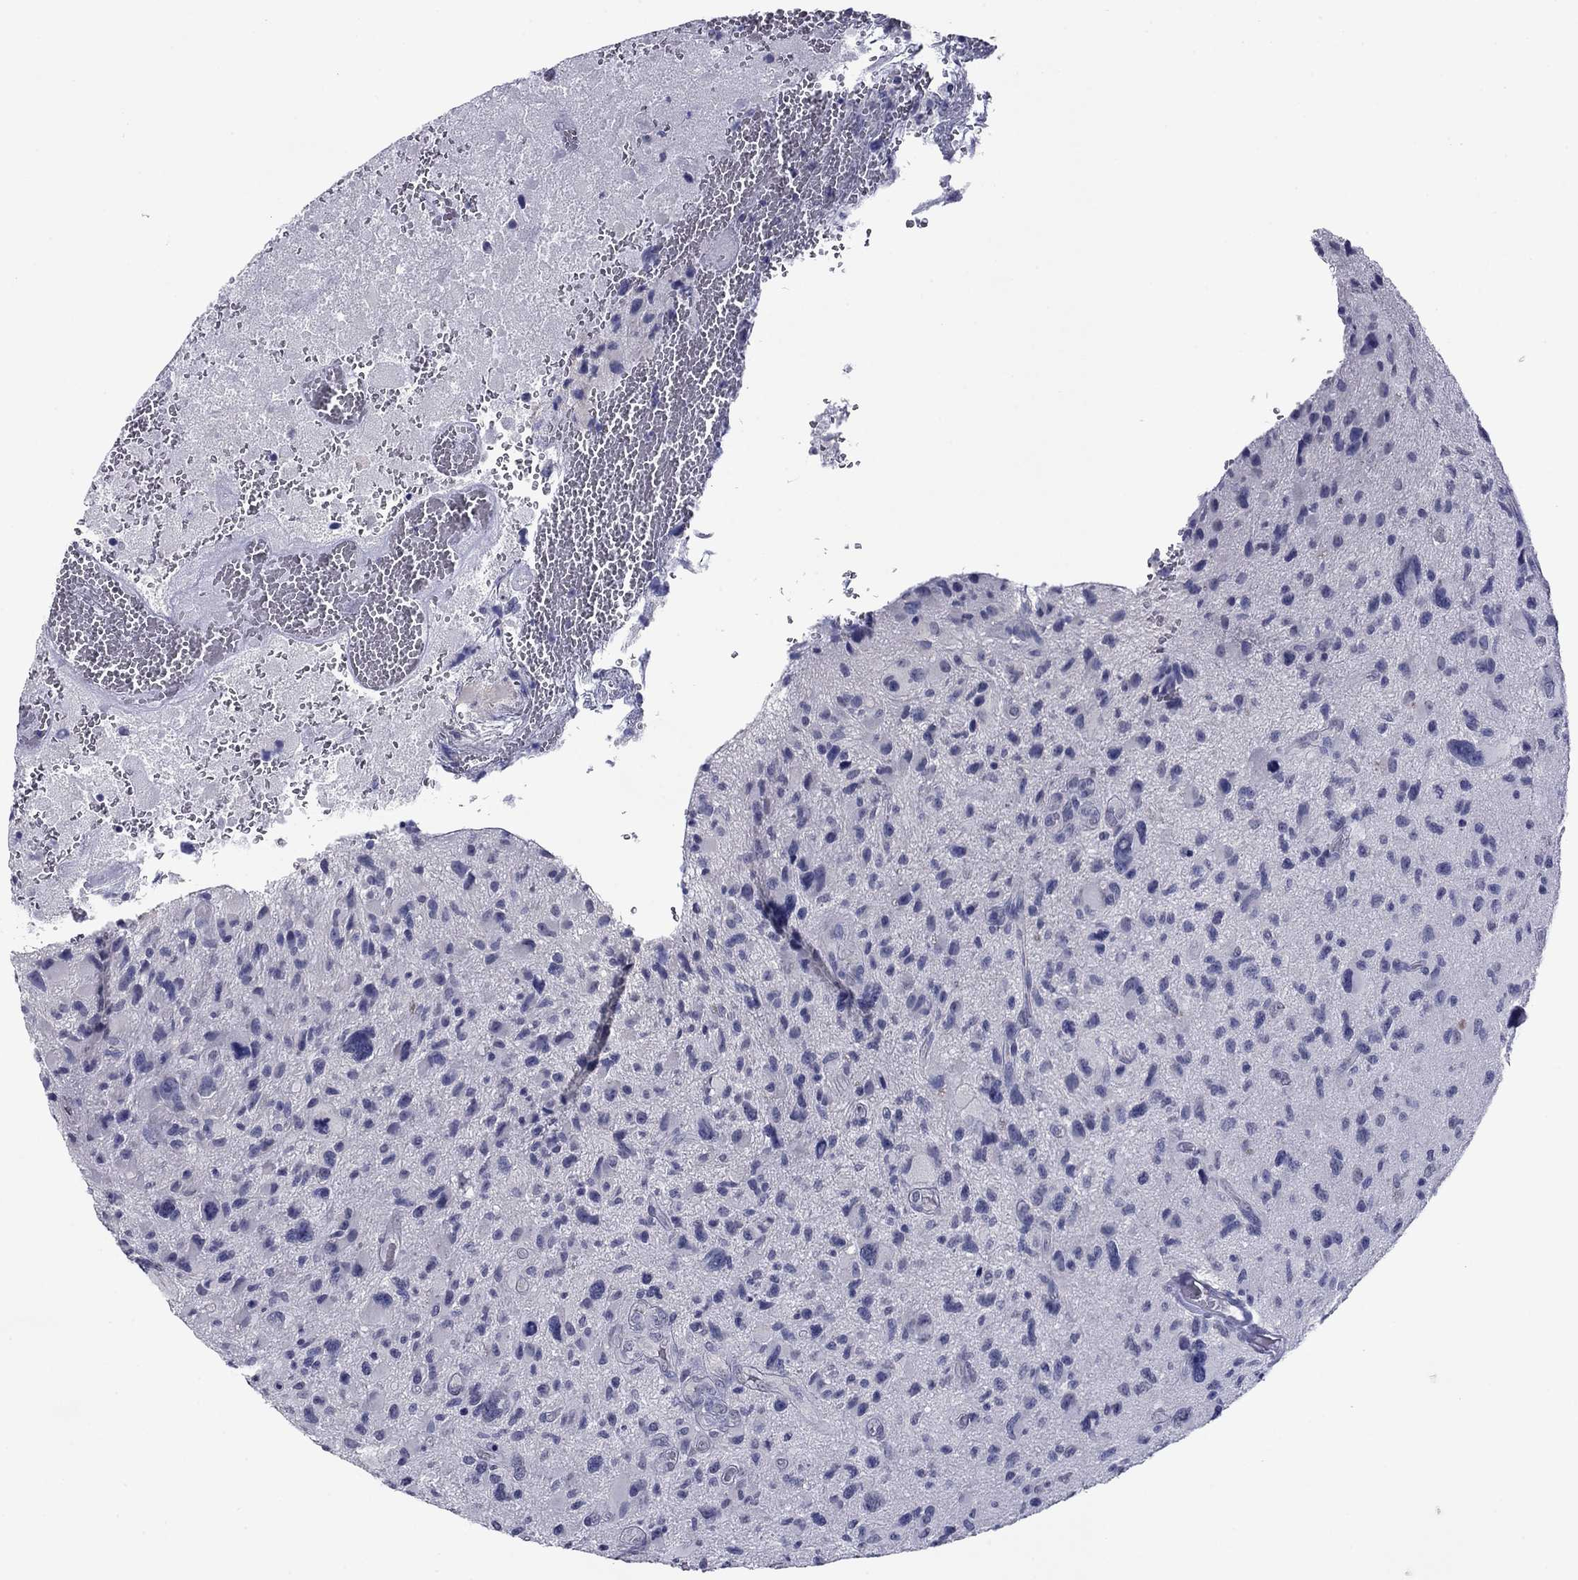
{"staining": {"intensity": "negative", "quantity": "none", "location": "none"}, "tissue": "glioma", "cell_type": "Tumor cells", "image_type": "cancer", "snomed": [{"axis": "morphology", "description": "Glioma, malignant, NOS"}, {"axis": "morphology", "description": "Glioma, malignant, High grade"}, {"axis": "topography", "description": "Brain"}], "caption": "Tumor cells are negative for protein expression in human glioma. The staining was performed using DAB to visualize the protein expression in brown, while the nuclei were stained in blue with hematoxylin (Magnification: 20x).", "gene": "HAO1", "patient": {"sex": "female", "age": 71}}